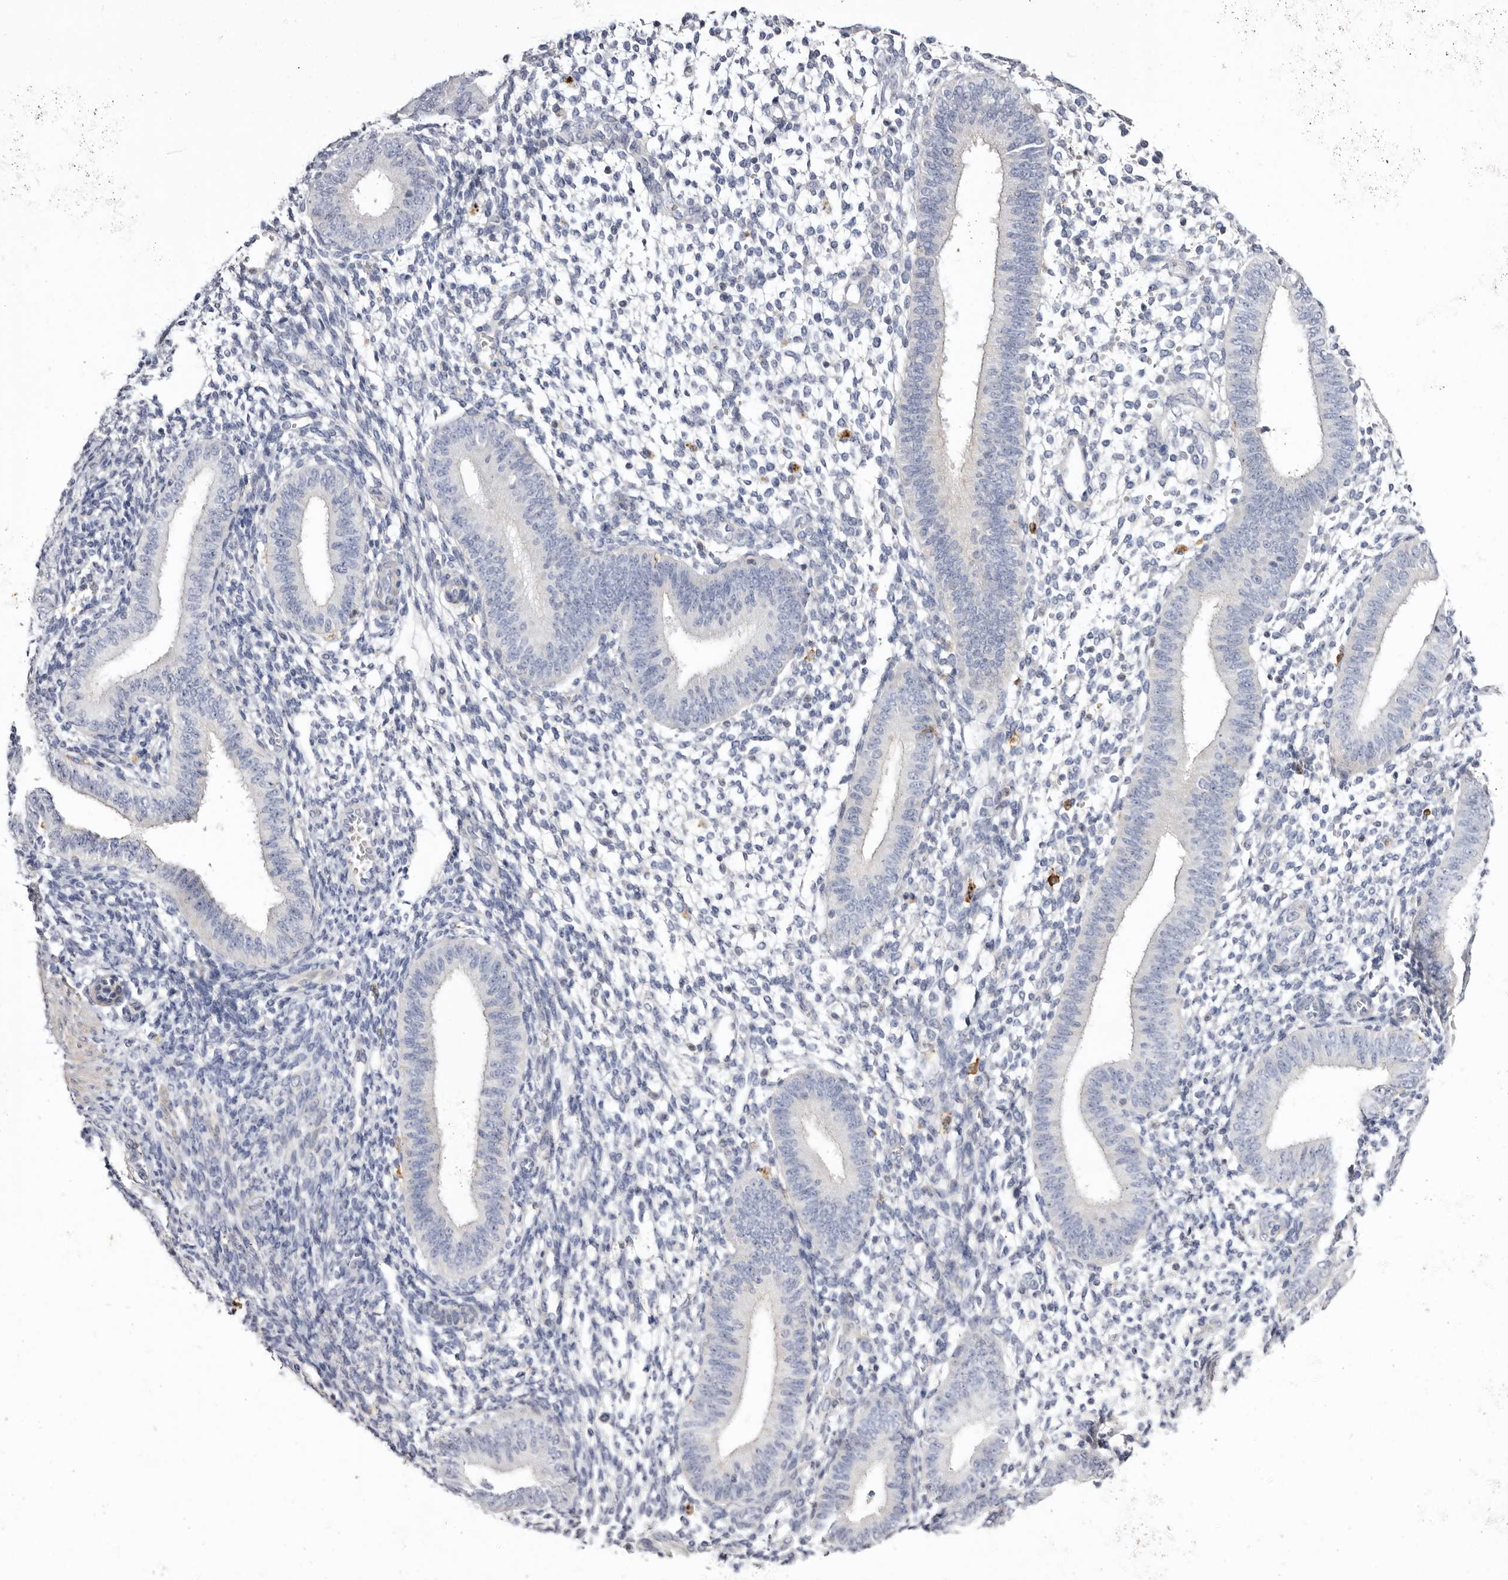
{"staining": {"intensity": "negative", "quantity": "none", "location": "none"}, "tissue": "endometrium", "cell_type": "Cells in endometrial stroma", "image_type": "normal", "snomed": [{"axis": "morphology", "description": "Normal tissue, NOS"}, {"axis": "topography", "description": "Uterus"}, {"axis": "topography", "description": "Endometrium"}], "caption": "DAB immunohistochemical staining of normal endometrium shows no significant expression in cells in endometrial stroma.", "gene": "S1PR5", "patient": {"sex": "female", "age": 48}}